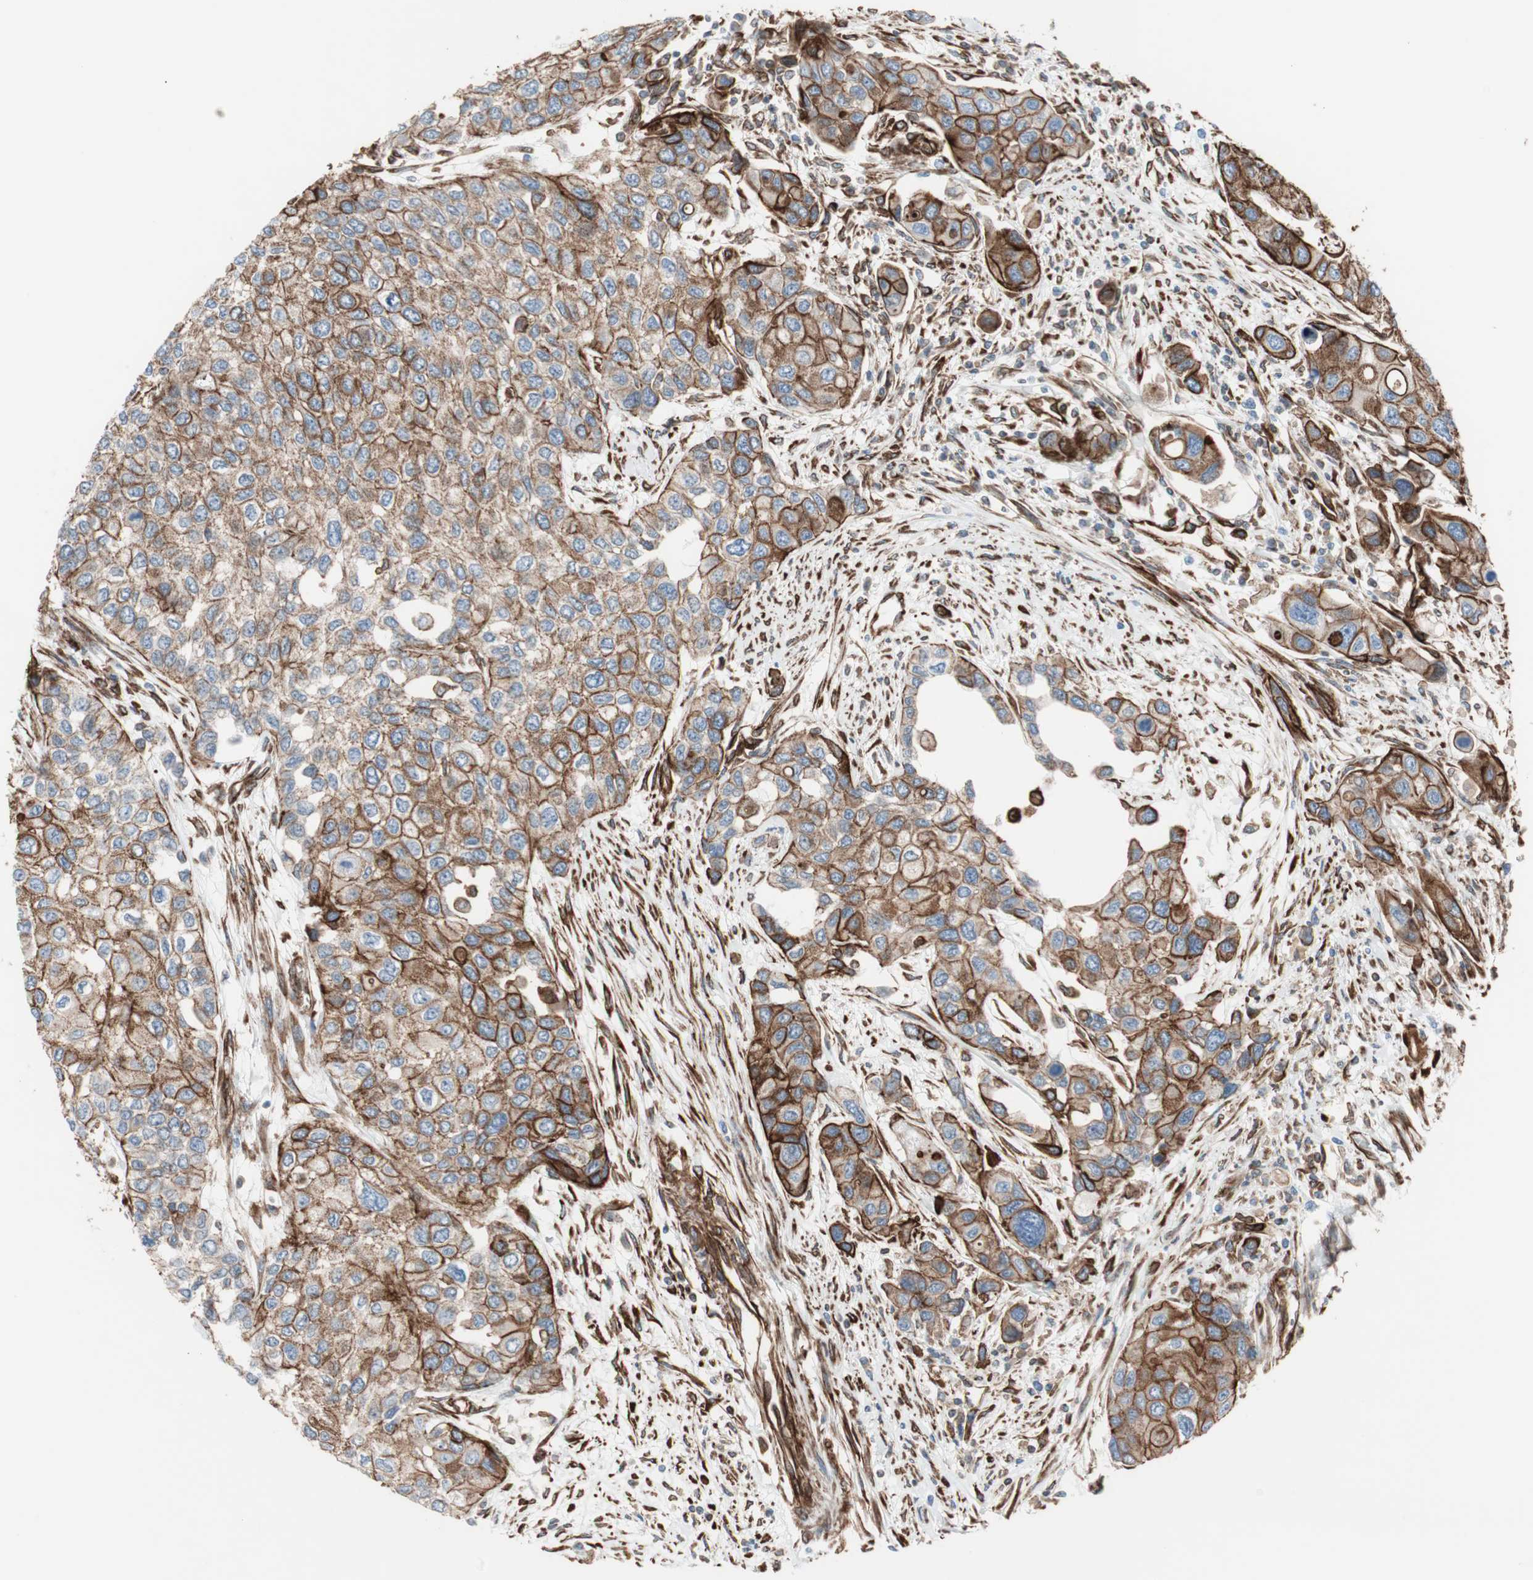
{"staining": {"intensity": "strong", "quantity": ">75%", "location": "cytoplasmic/membranous"}, "tissue": "urothelial cancer", "cell_type": "Tumor cells", "image_type": "cancer", "snomed": [{"axis": "morphology", "description": "Urothelial carcinoma, High grade"}, {"axis": "topography", "description": "Urinary bladder"}], "caption": "Immunohistochemistry (IHC) image of neoplastic tissue: human urothelial cancer stained using immunohistochemistry (IHC) shows high levels of strong protein expression localized specifically in the cytoplasmic/membranous of tumor cells, appearing as a cytoplasmic/membranous brown color.", "gene": "TCTA", "patient": {"sex": "female", "age": 56}}